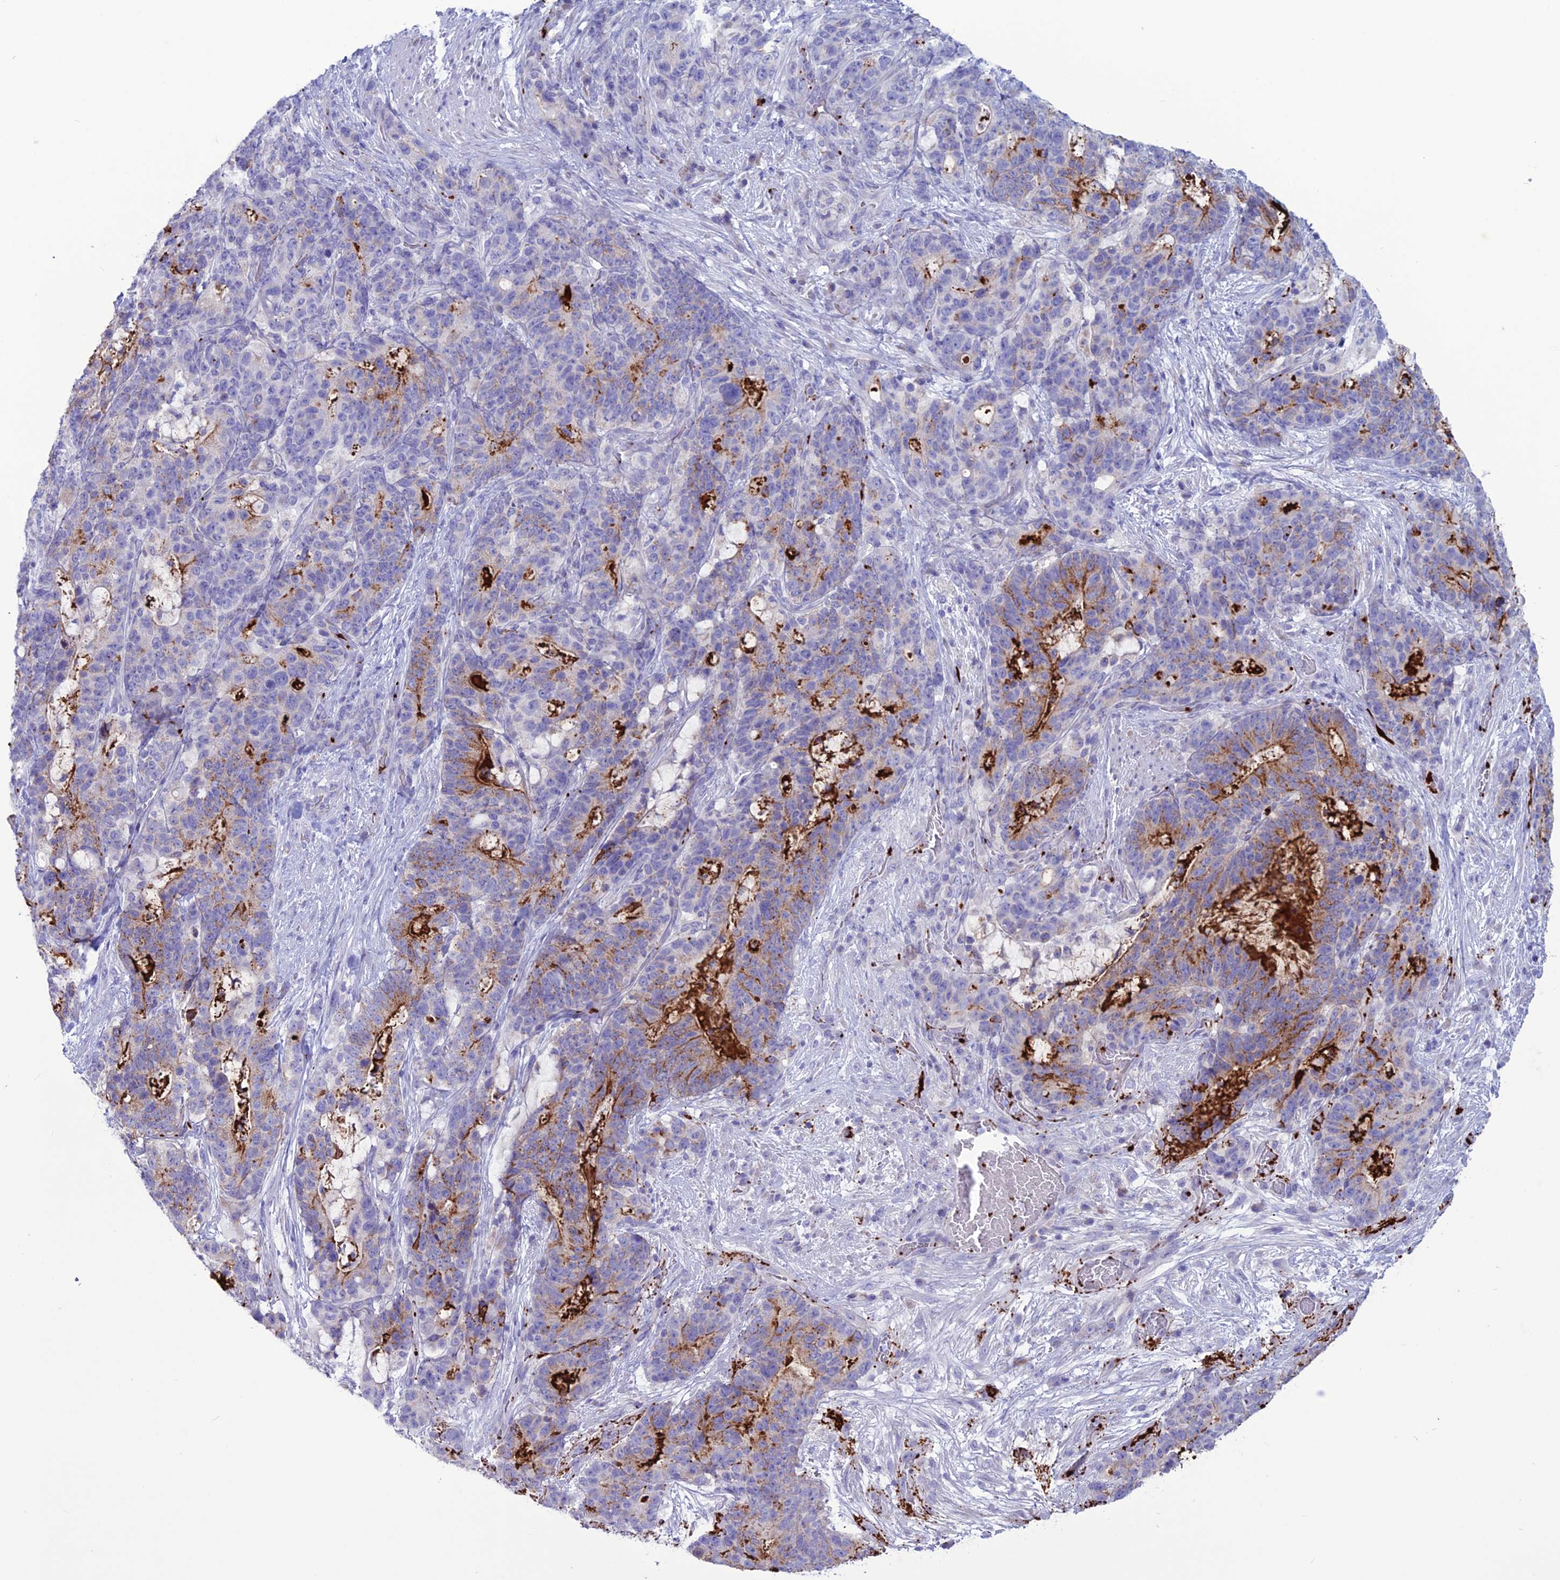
{"staining": {"intensity": "strong", "quantity": "<25%", "location": "cytoplasmic/membranous"}, "tissue": "stomach cancer", "cell_type": "Tumor cells", "image_type": "cancer", "snomed": [{"axis": "morphology", "description": "Normal tissue, NOS"}, {"axis": "morphology", "description": "Adenocarcinoma, NOS"}, {"axis": "topography", "description": "Stomach"}], "caption": "Human stomach cancer stained with a protein marker demonstrates strong staining in tumor cells.", "gene": "C21orf140", "patient": {"sex": "female", "age": 64}}